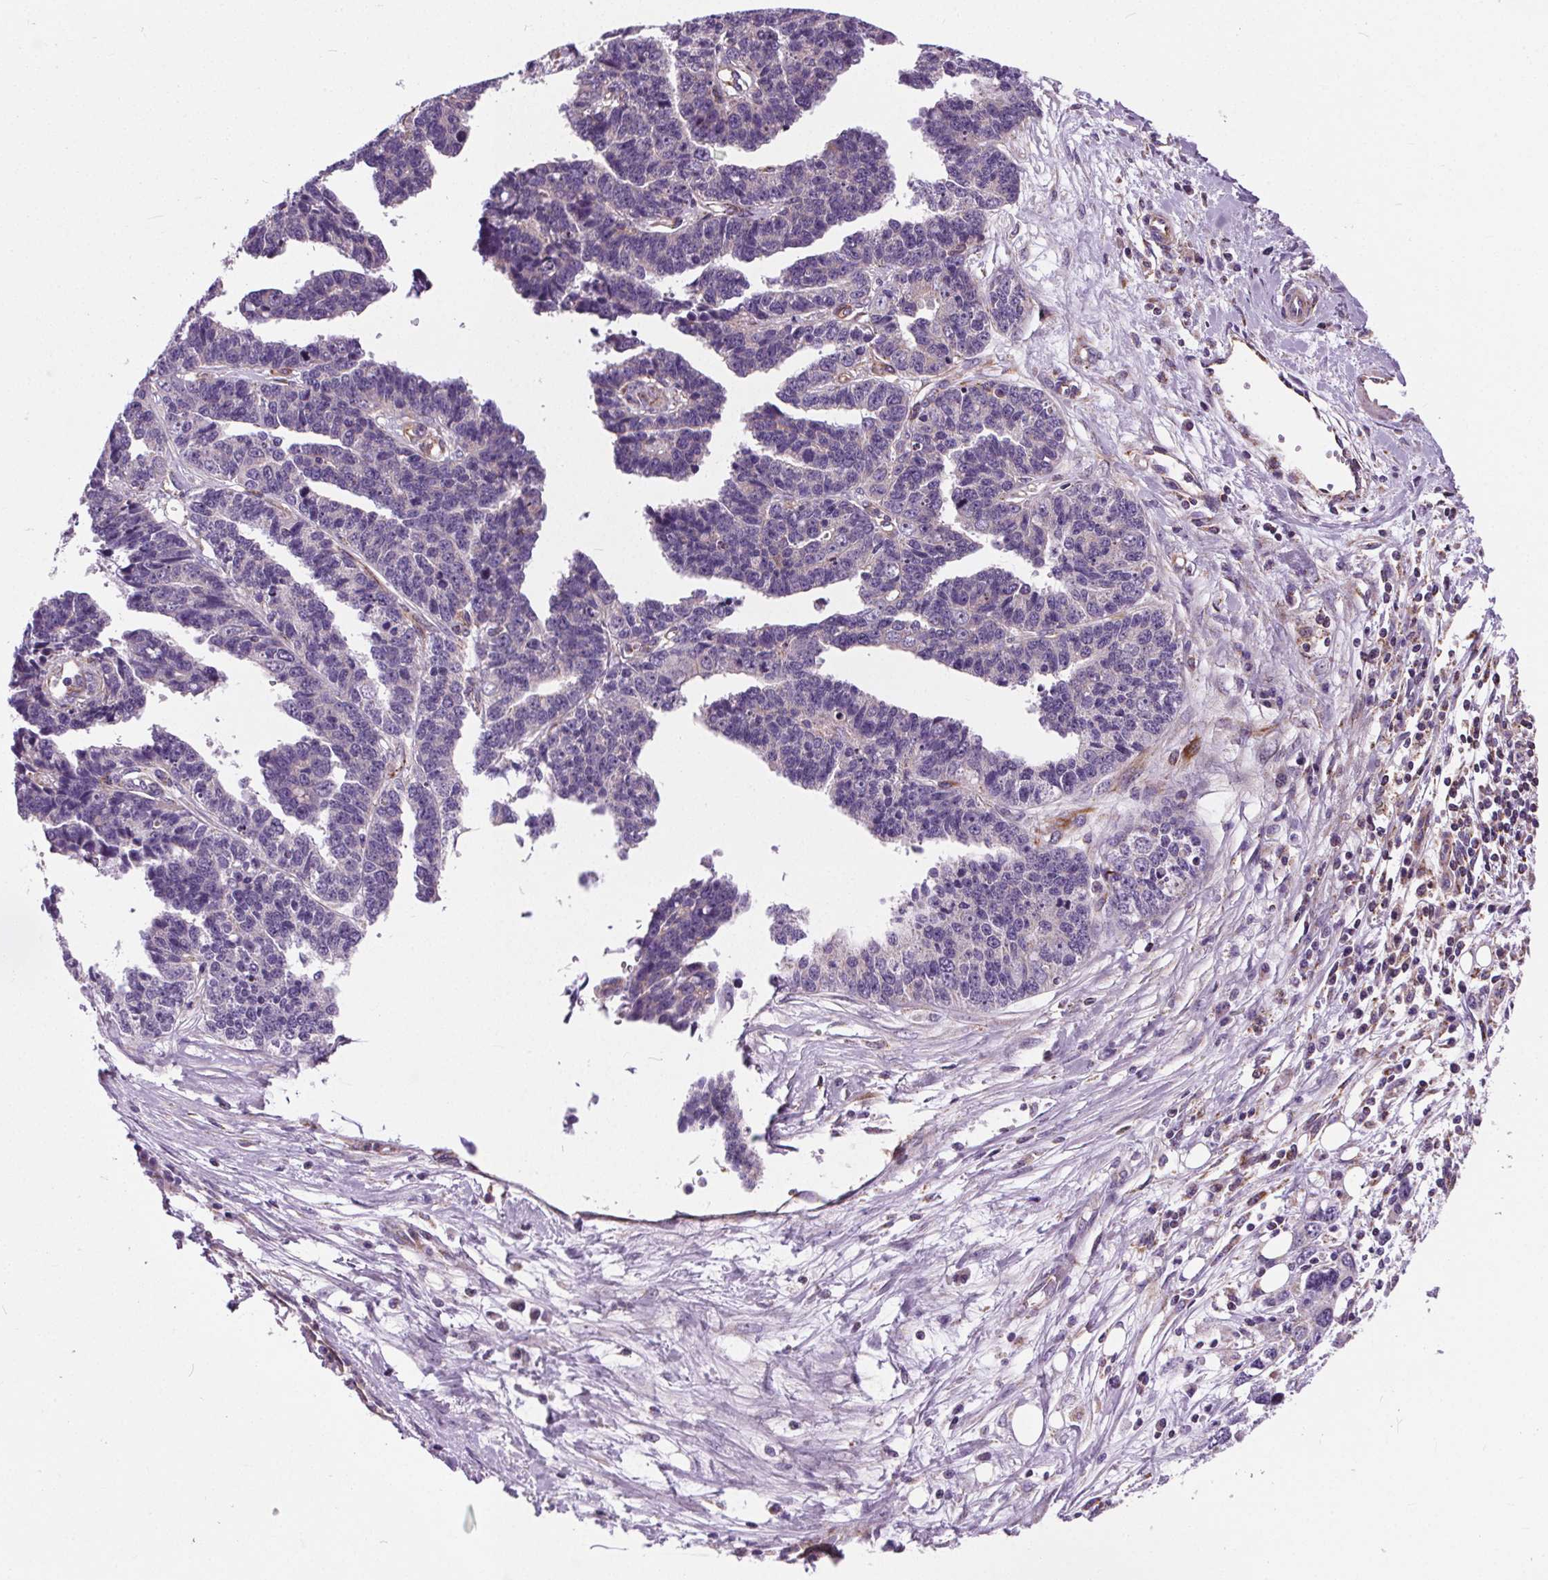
{"staining": {"intensity": "moderate", "quantity": "<25%", "location": "cytoplasmic/membranous"}, "tissue": "ovarian cancer", "cell_type": "Tumor cells", "image_type": "cancer", "snomed": [{"axis": "morphology", "description": "Cystadenocarcinoma, serous, NOS"}, {"axis": "topography", "description": "Ovary"}], "caption": "Ovarian cancer stained with a protein marker demonstrates moderate staining in tumor cells.", "gene": "GOLT1B", "patient": {"sex": "female", "age": 76}}